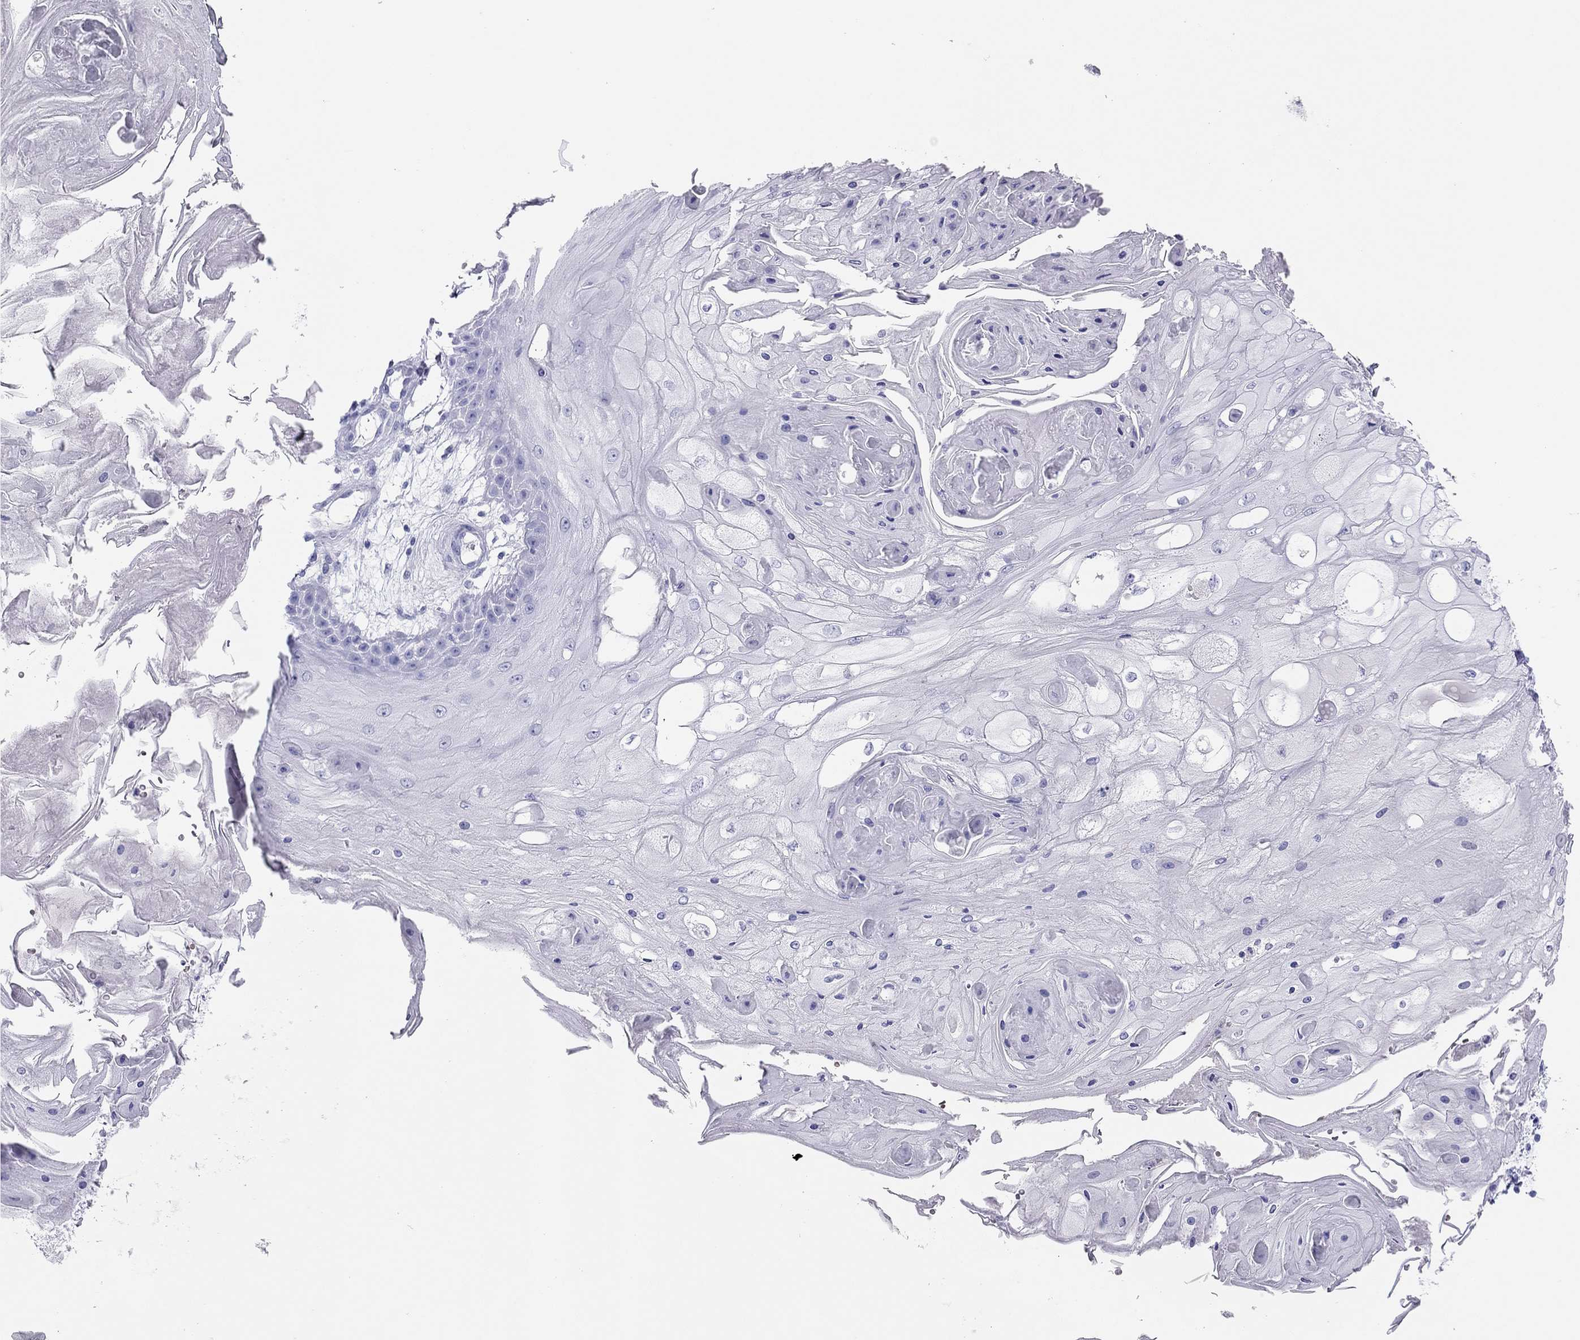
{"staining": {"intensity": "negative", "quantity": "none", "location": "none"}, "tissue": "skin cancer", "cell_type": "Tumor cells", "image_type": "cancer", "snomed": [{"axis": "morphology", "description": "Squamous cell carcinoma, NOS"}, {"axis": "topography", "description": "Skin"}], "caption": "The micrograph shows no staining of tumor cells in skin cancer (squamous cell carcinoma).", "gene": "TSHB", "patient": {"sex": "male", "age": 70}}